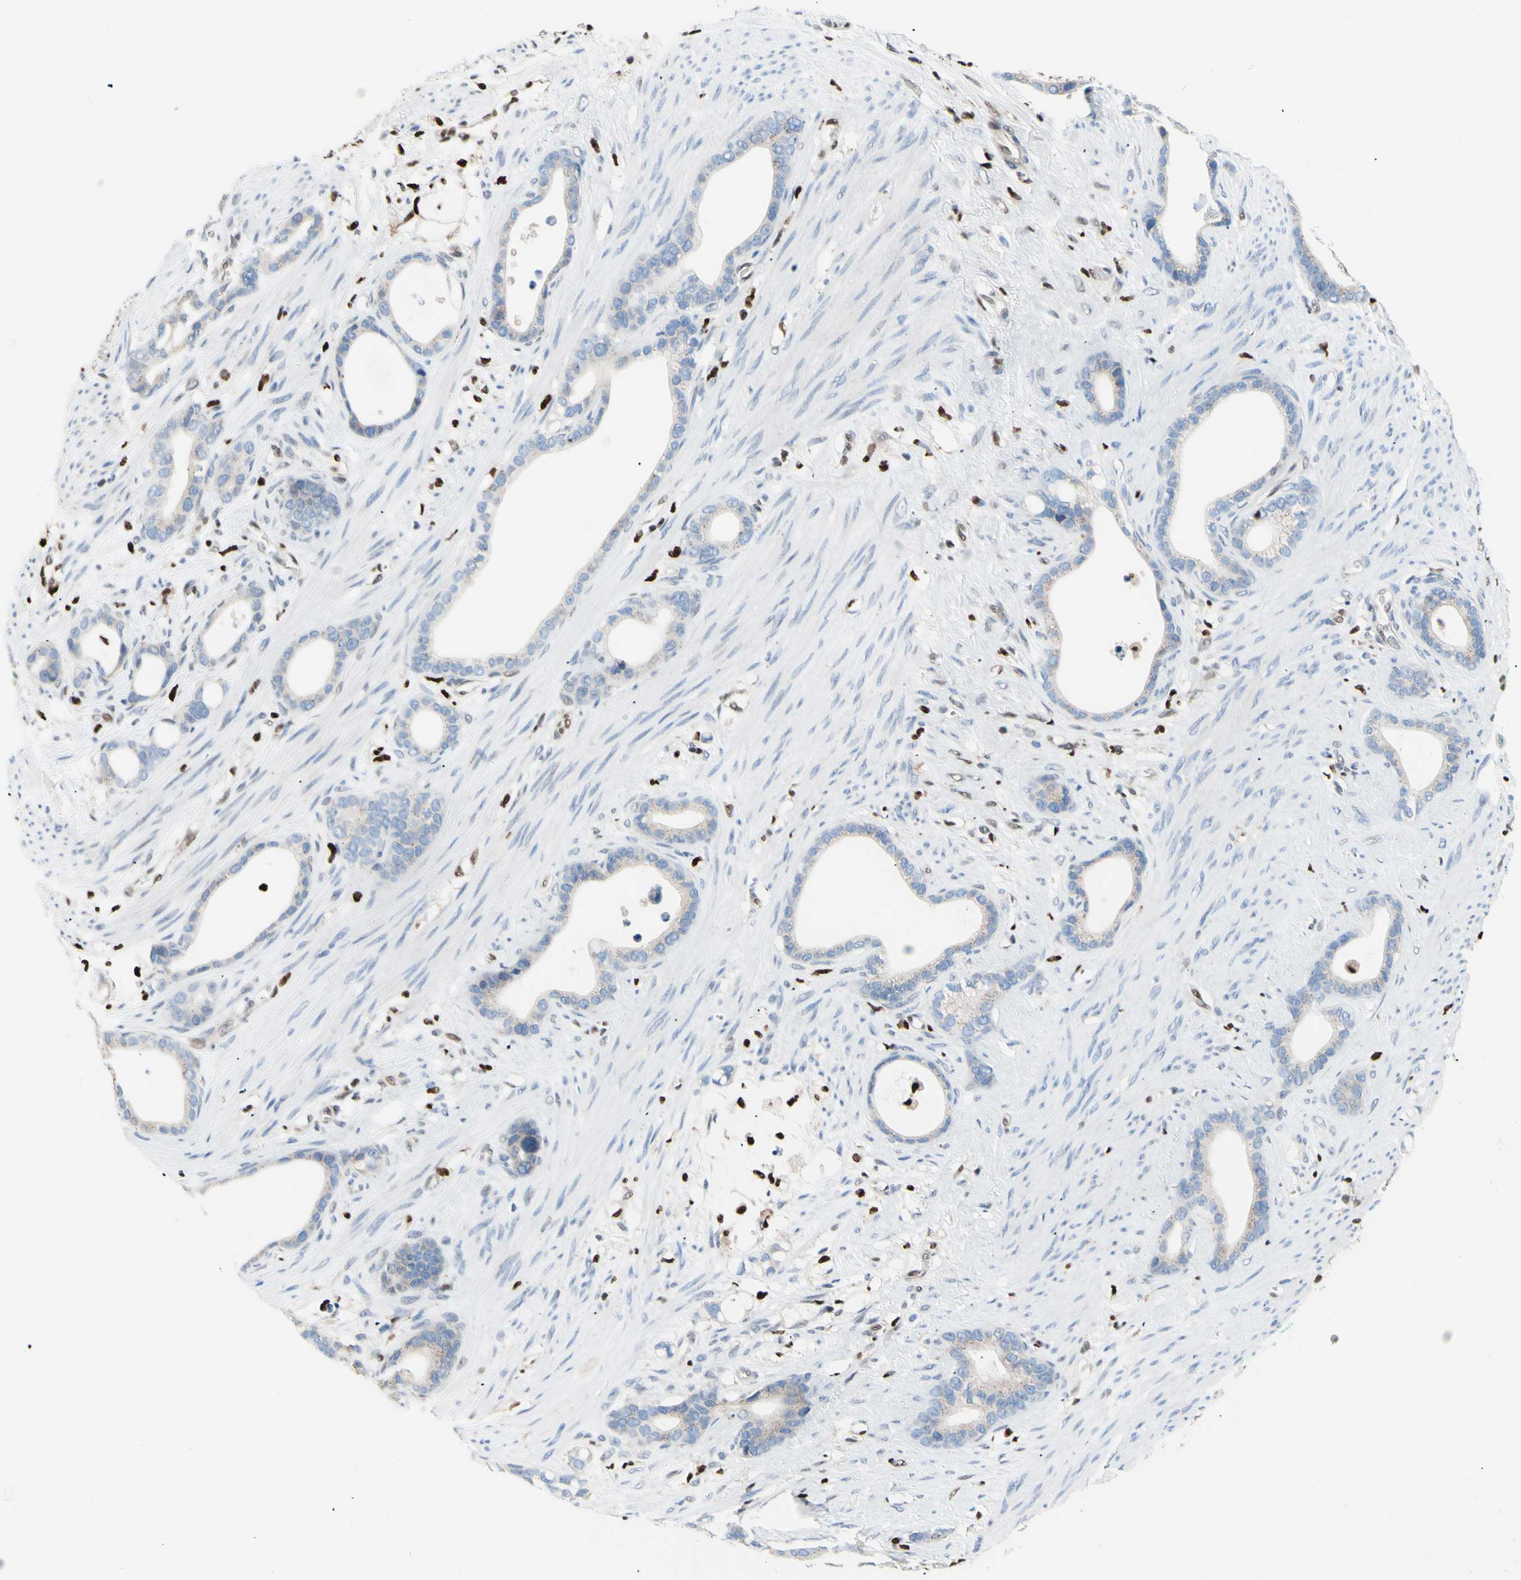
{"staining": {"intensity": "weak", "quantity": "<25%", "location": "cytoplasmic/membranous"}, "tissue": "stomach cancer", "cell_type": "Tumor cells", "image_type": "cancer", "snomed": [{"axis": "morphology", "description": "Adenocarcinoma, NOS"}, {"axis": "topography", "description": "Stomach"}], "caption": "This is an IHC histopathology image of human stomach adenocarcinoma. There is no positivity in tumor cells.", "gene": "EED", "patient": {"sex": "female", "age": 75}}